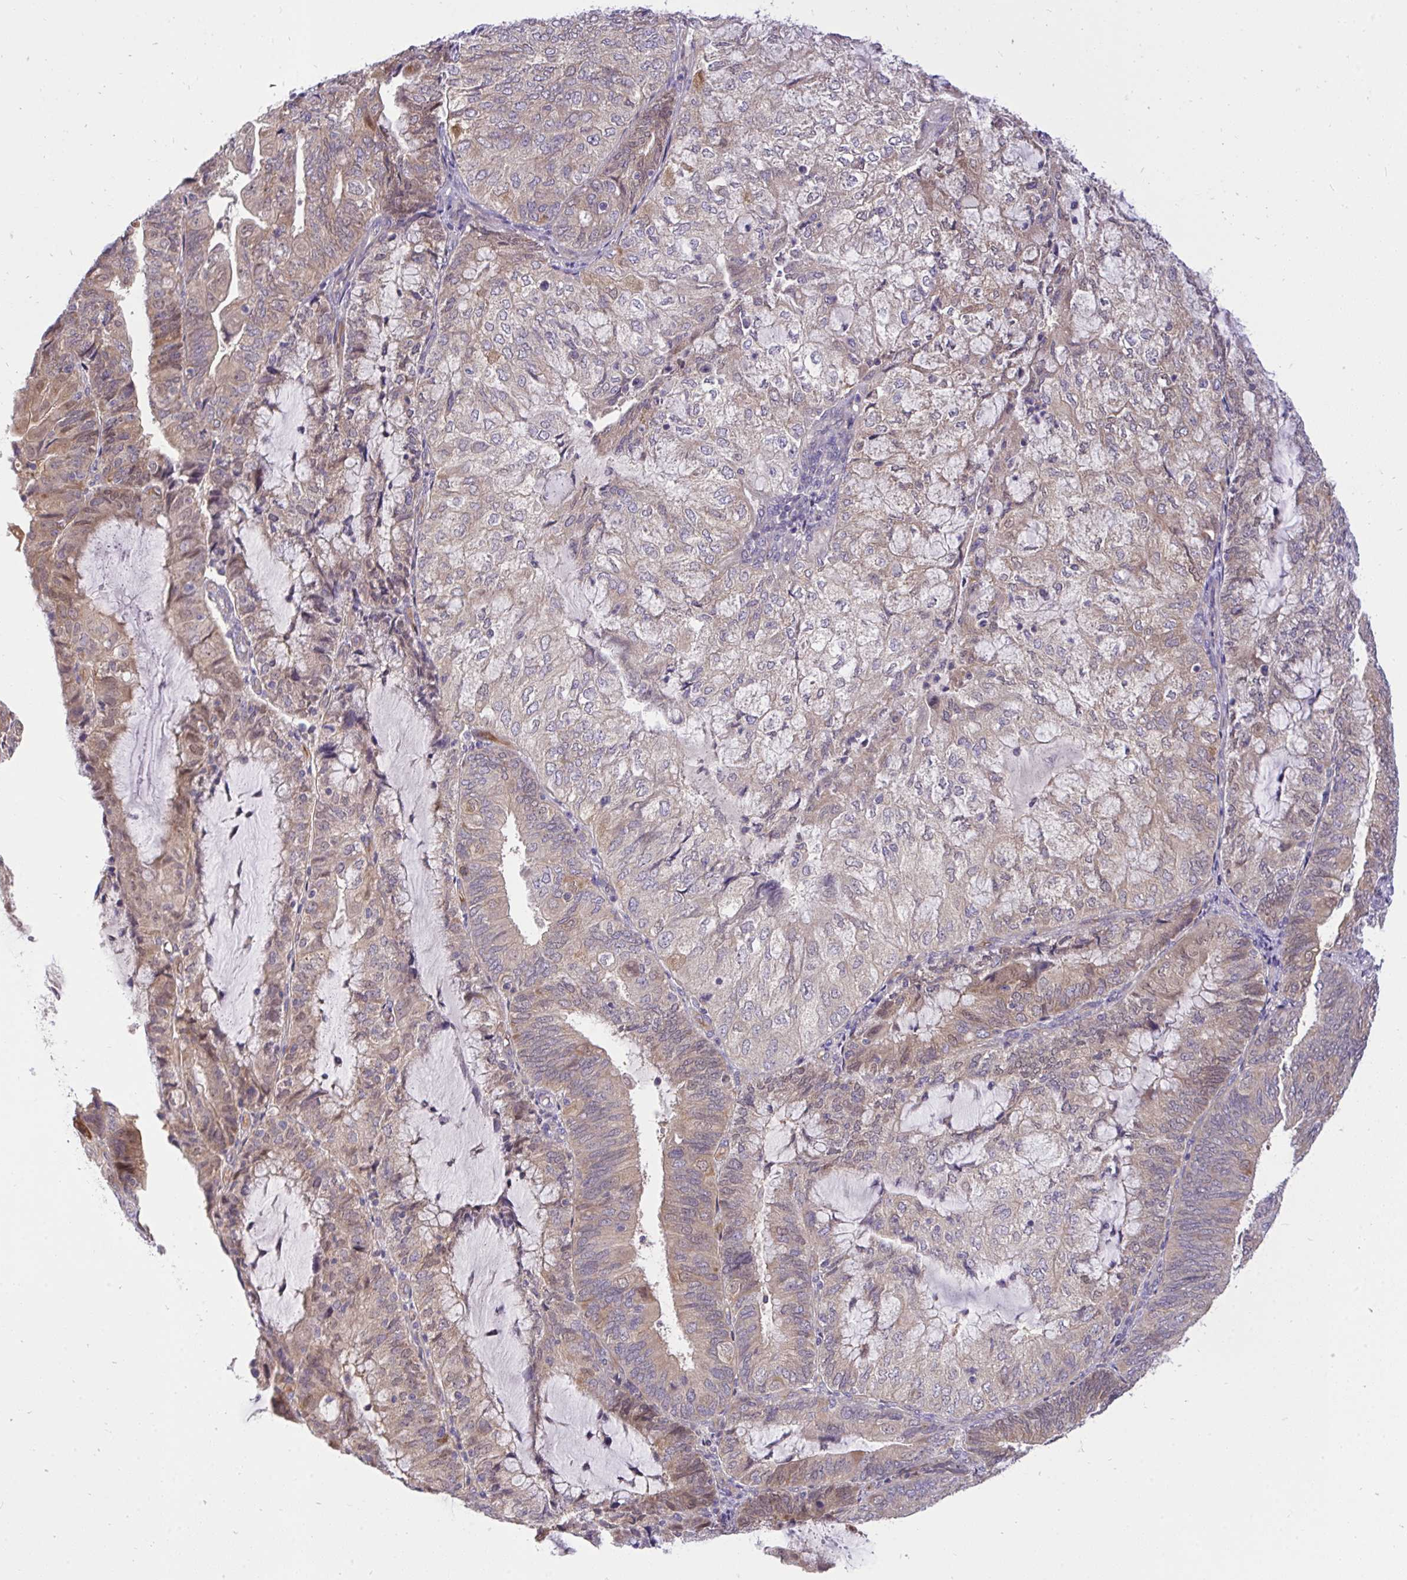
{"staining": {"intensity": "weak", "quantity": "25%-75%", "location": "cytoplasmic/membranous"}, "tissue": "endometrial cancer", "cell_type": "Tumor cells", "image_type": "cancer", "snomed": [{"axis": "morphology", "description": "Adenocarcinoma, NOS"}, {"axis": "topography", "description": "Endometrium"}], "caption": "This is a photomicrograph of IHC staining of adenocarcinoma (endometrial), which shows weak expression in the cytoplasmic/membranous of tumor cells.", "gene": "C19orf54", "patient": {"sex": "female", "age": 81}}